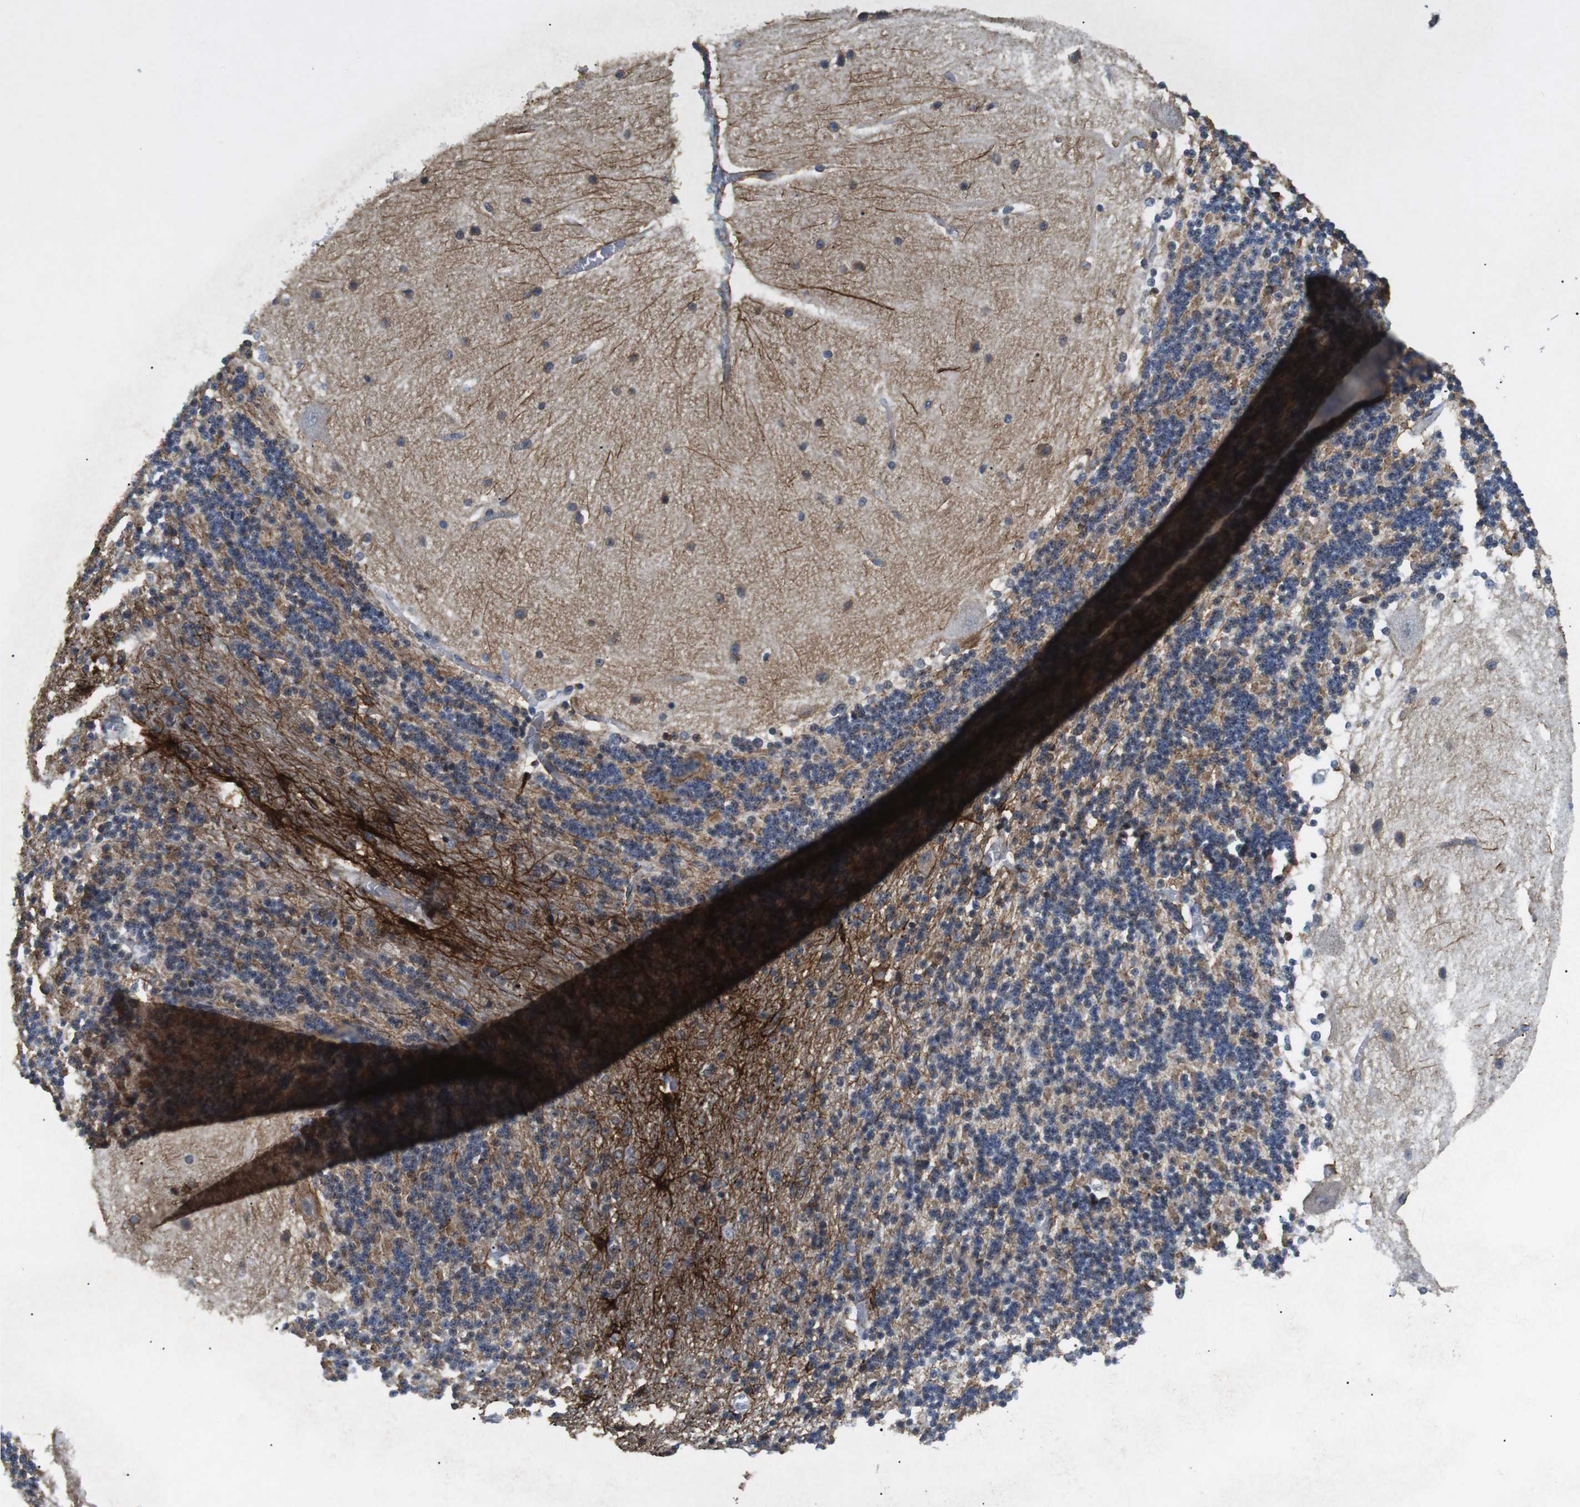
{"staining": {"intensity": "moderate", "quantity": ">75%", "location": "cytoplasmic/membranous"}, "tissue": "cerebellum", "cell_type": "Cells in granular layer", "image_type": "normal", "snomed": [{"axis": "morphology", "description": "Normal tissue, NOS"}, {"axis": "topography", "description": "Cerebellum"}], "caption": "Protein staining demonstrates moderate cytoplasmic/membranous staining in approximately >75% of cells in granular layer in unremarkable cerebellum.", "gene": "NECTIN1", "patient": {"sex": "female", "age": 54}}